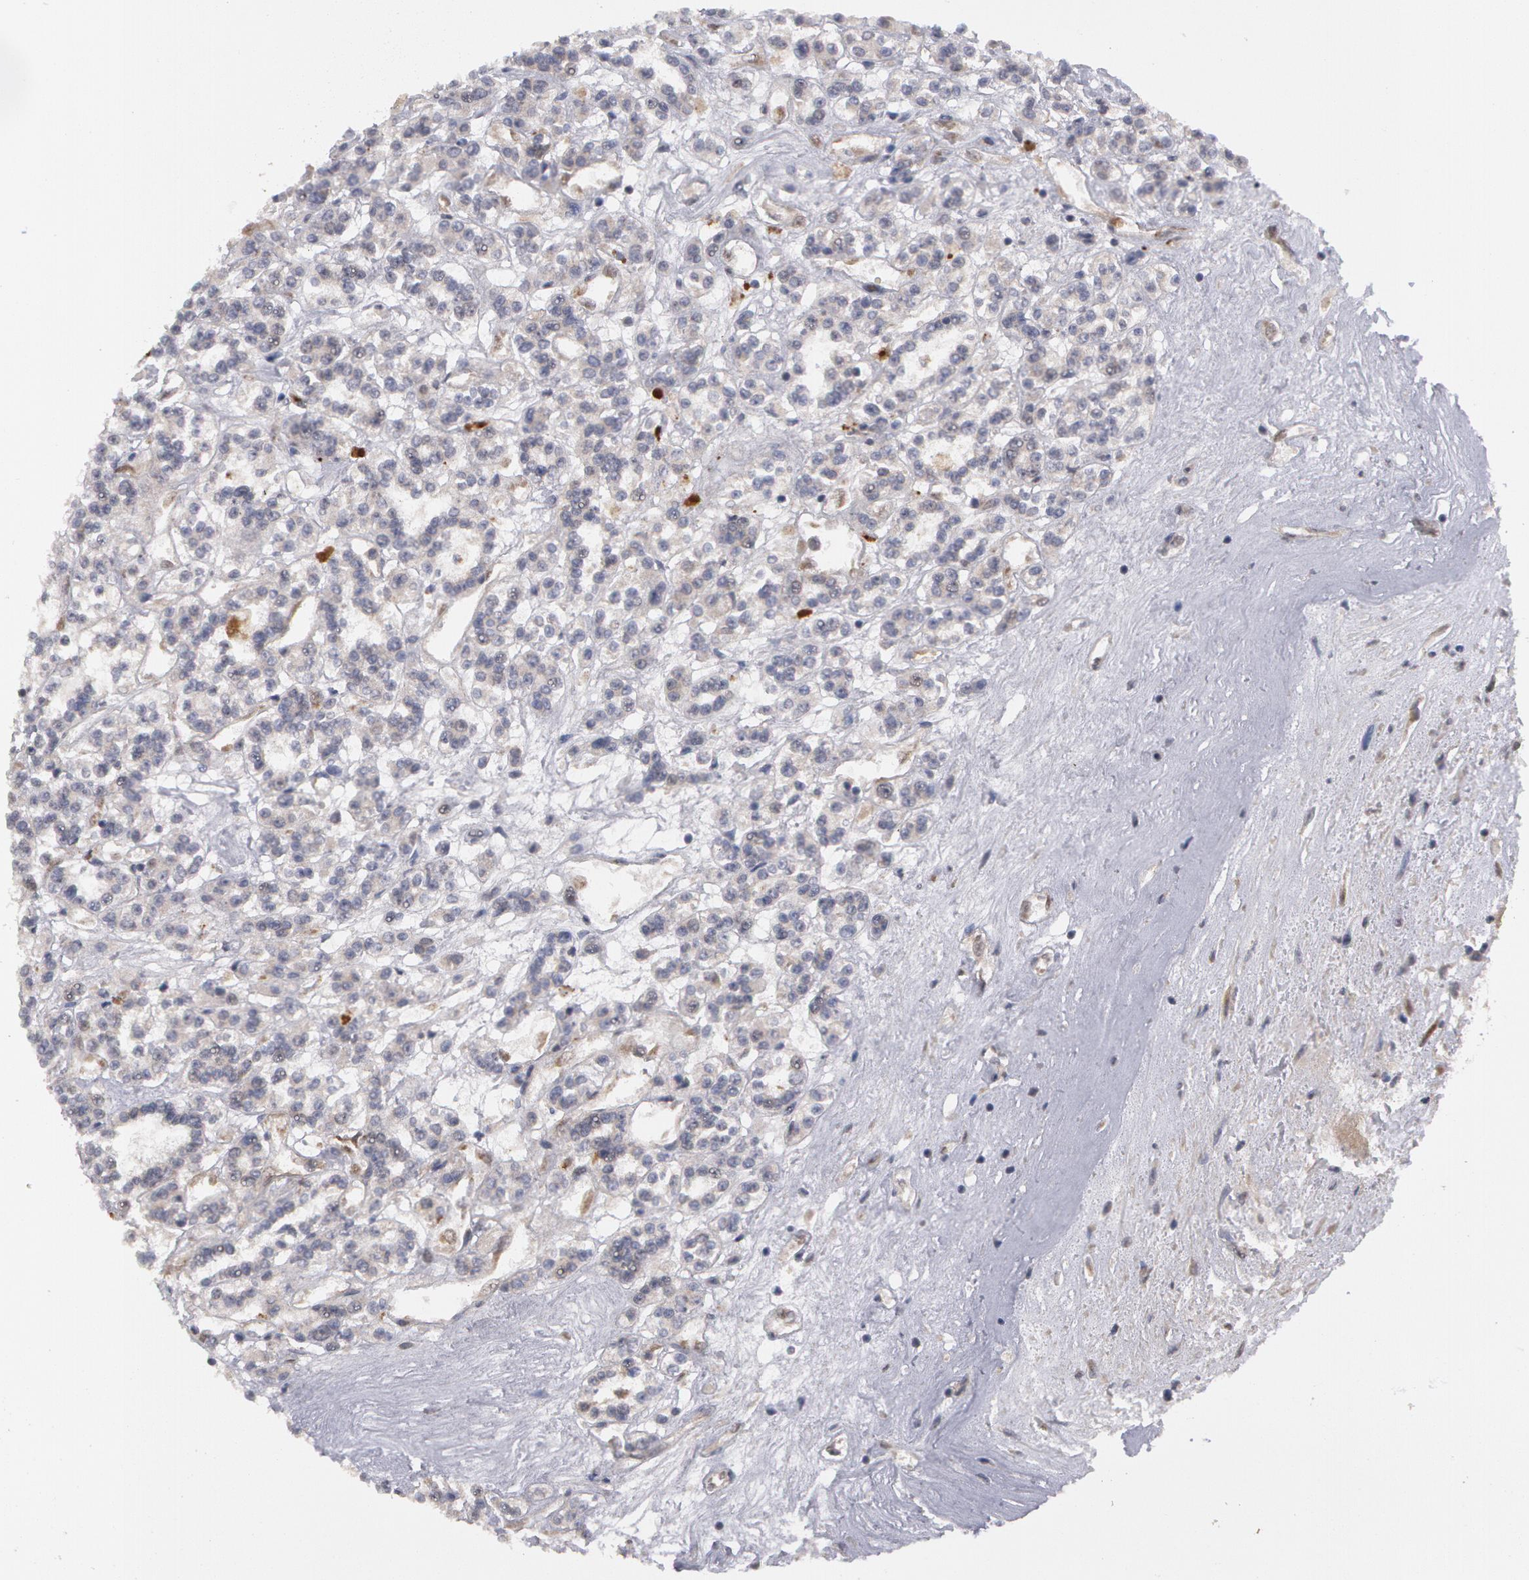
{"staining": {"intensity": "negative", "quantity": "none", "location": "none"}, "tissue": "renal cancer", "cell_type": "Tumor cells", "image_type": "cancer", "snomed": [{"axis": "morphology", "description": "Adenocarcinoma, NOS"}, {"axis": "topography", "description": "Kidney"}], "caption": "Image shows no protein expression in tumor cells of renal cancer tissue. (Stains: DAB (3,3'-diaminobenzidine) immunohistochemistry with hematoxylin counter stain, Microscopy: brightfield microscopy at high magnification).", "gene": "STX5", "patient": {"sex": "female", "age": 76}}